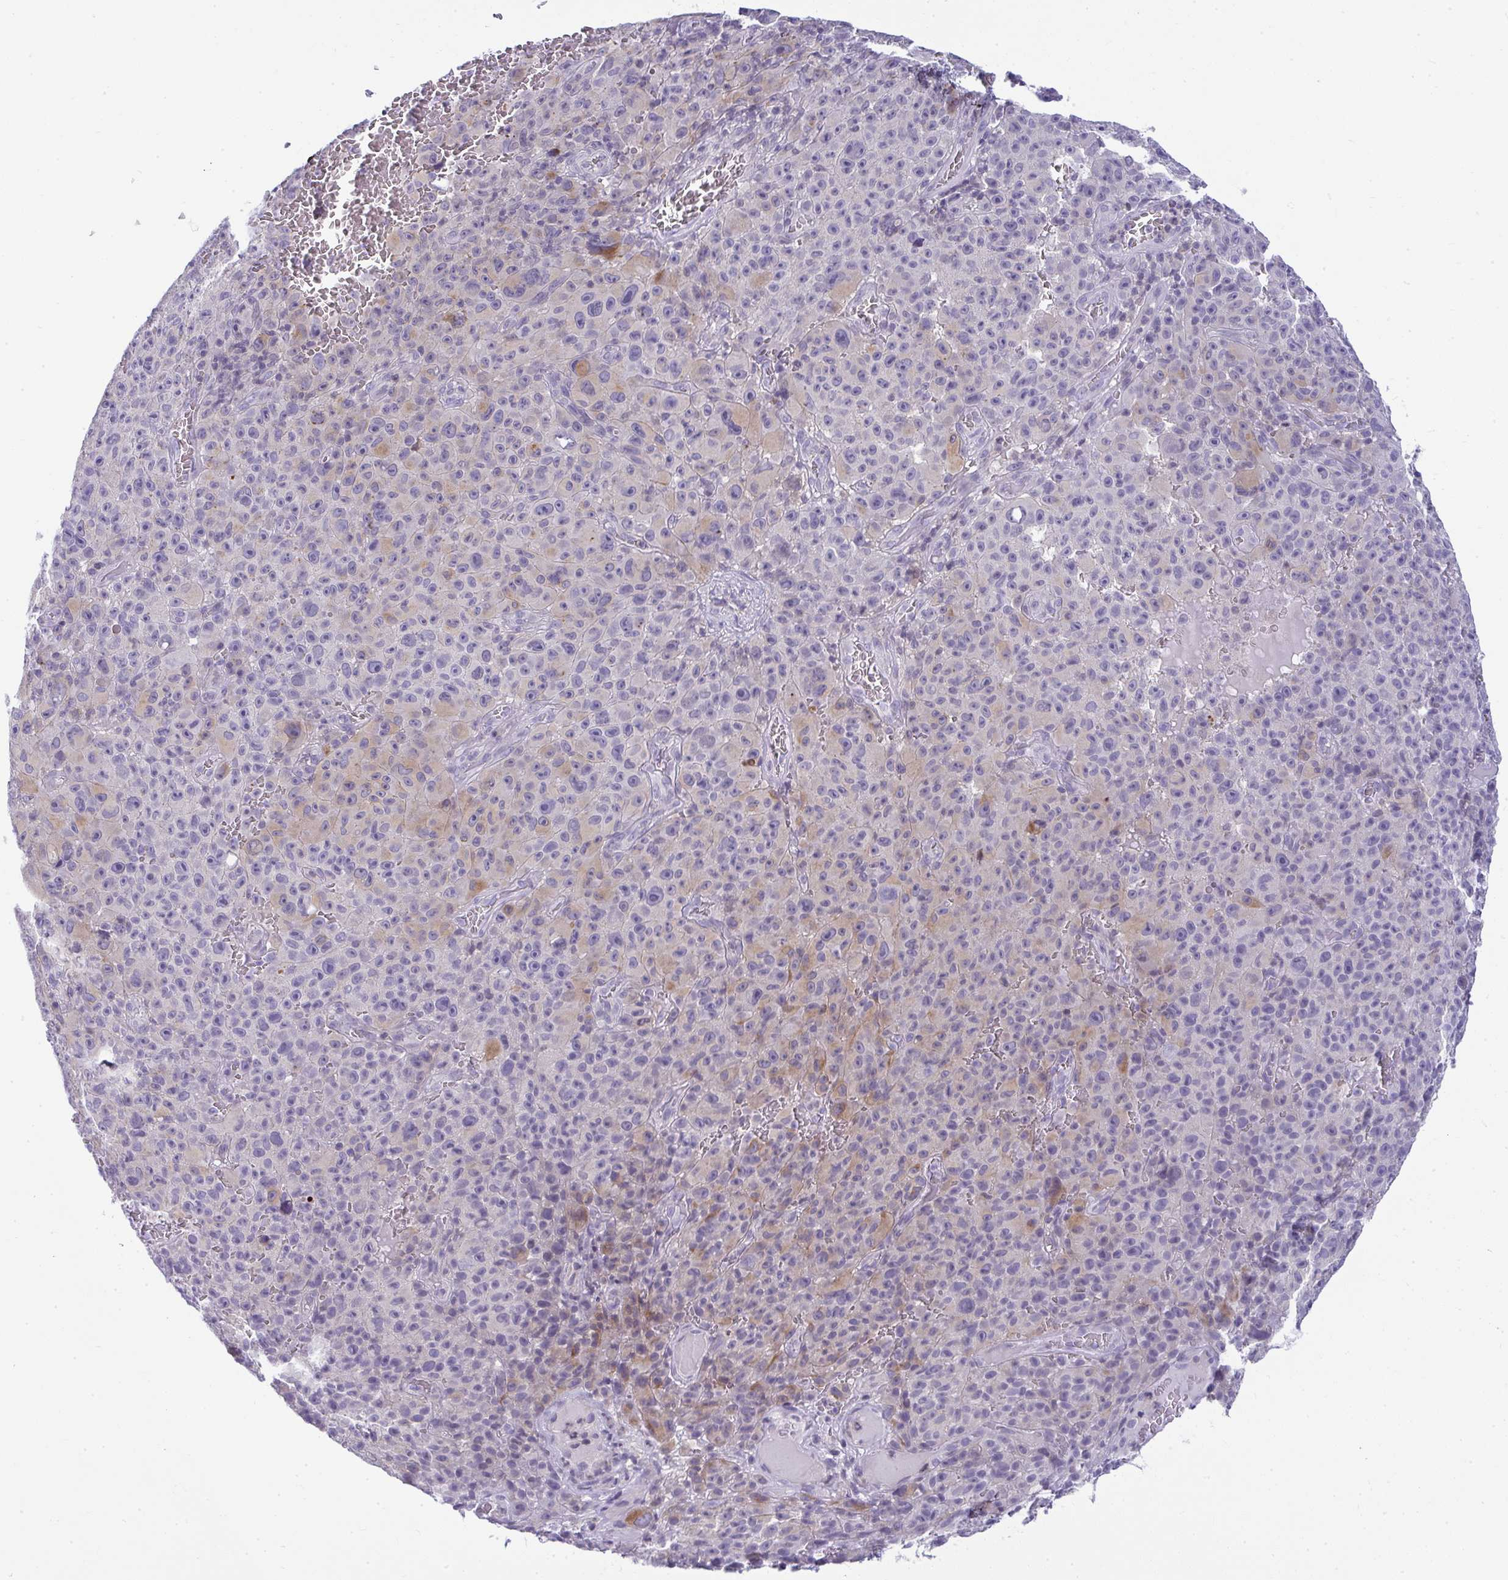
{"staining": {"intensity": "weak", "quantity": "<25%", "location": "cytoplasmic/membranous"}, "tissue": "melanoma", "cell_type": "Tumor cells", "image_type": "cancer", "snomed": [{"axis": "morphology", "description": "Malignant melanoma, NOS"}, {"axis": "topography", "description": "Skin"}], "caption": "Immunohistochemical staining of melanoma shows no significant expression in tumor cells.", "gene": "VPS4B", "patient": {"sex": "female", "age": 82}}